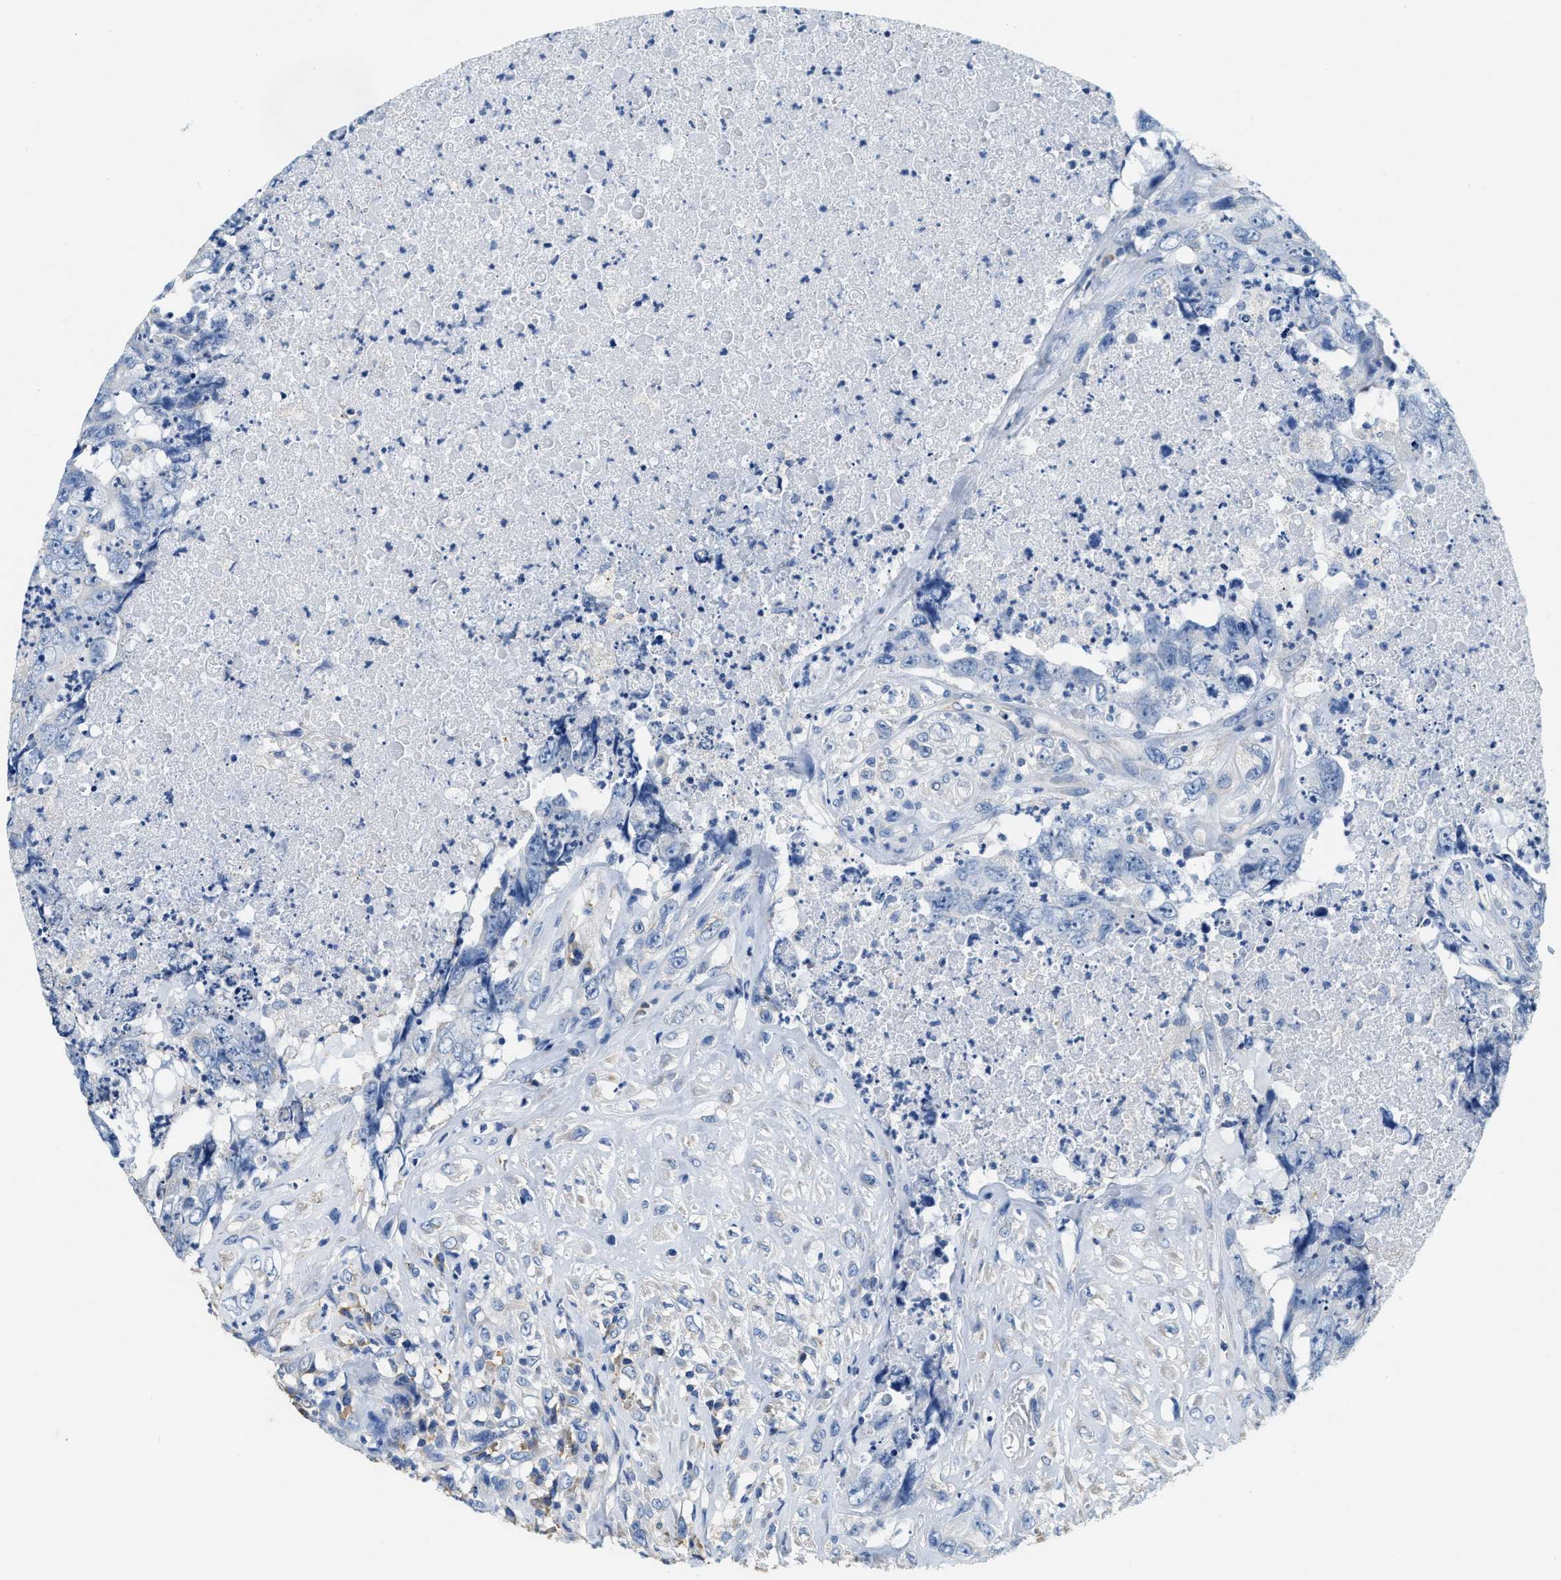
{"staining": {"intensity": "negative", "quantity": "none", "location": "none"}, "tissue": "testis cancer", "cell_type": "Tumor cells", "image_type": "cancer", "snomed": [{"axis": "morphology", "description": "Carcinoma, Embryonal, NOS"}, {"axis": "topography", "description": "Testis"}], "caption": "This is an immunohistochemistry (IHC) photomicrograph of human testis cancer. There is no staining in tumor cells.", "gene": "ZDHHC13", "patient": {"sex": "male", "age": 32}}